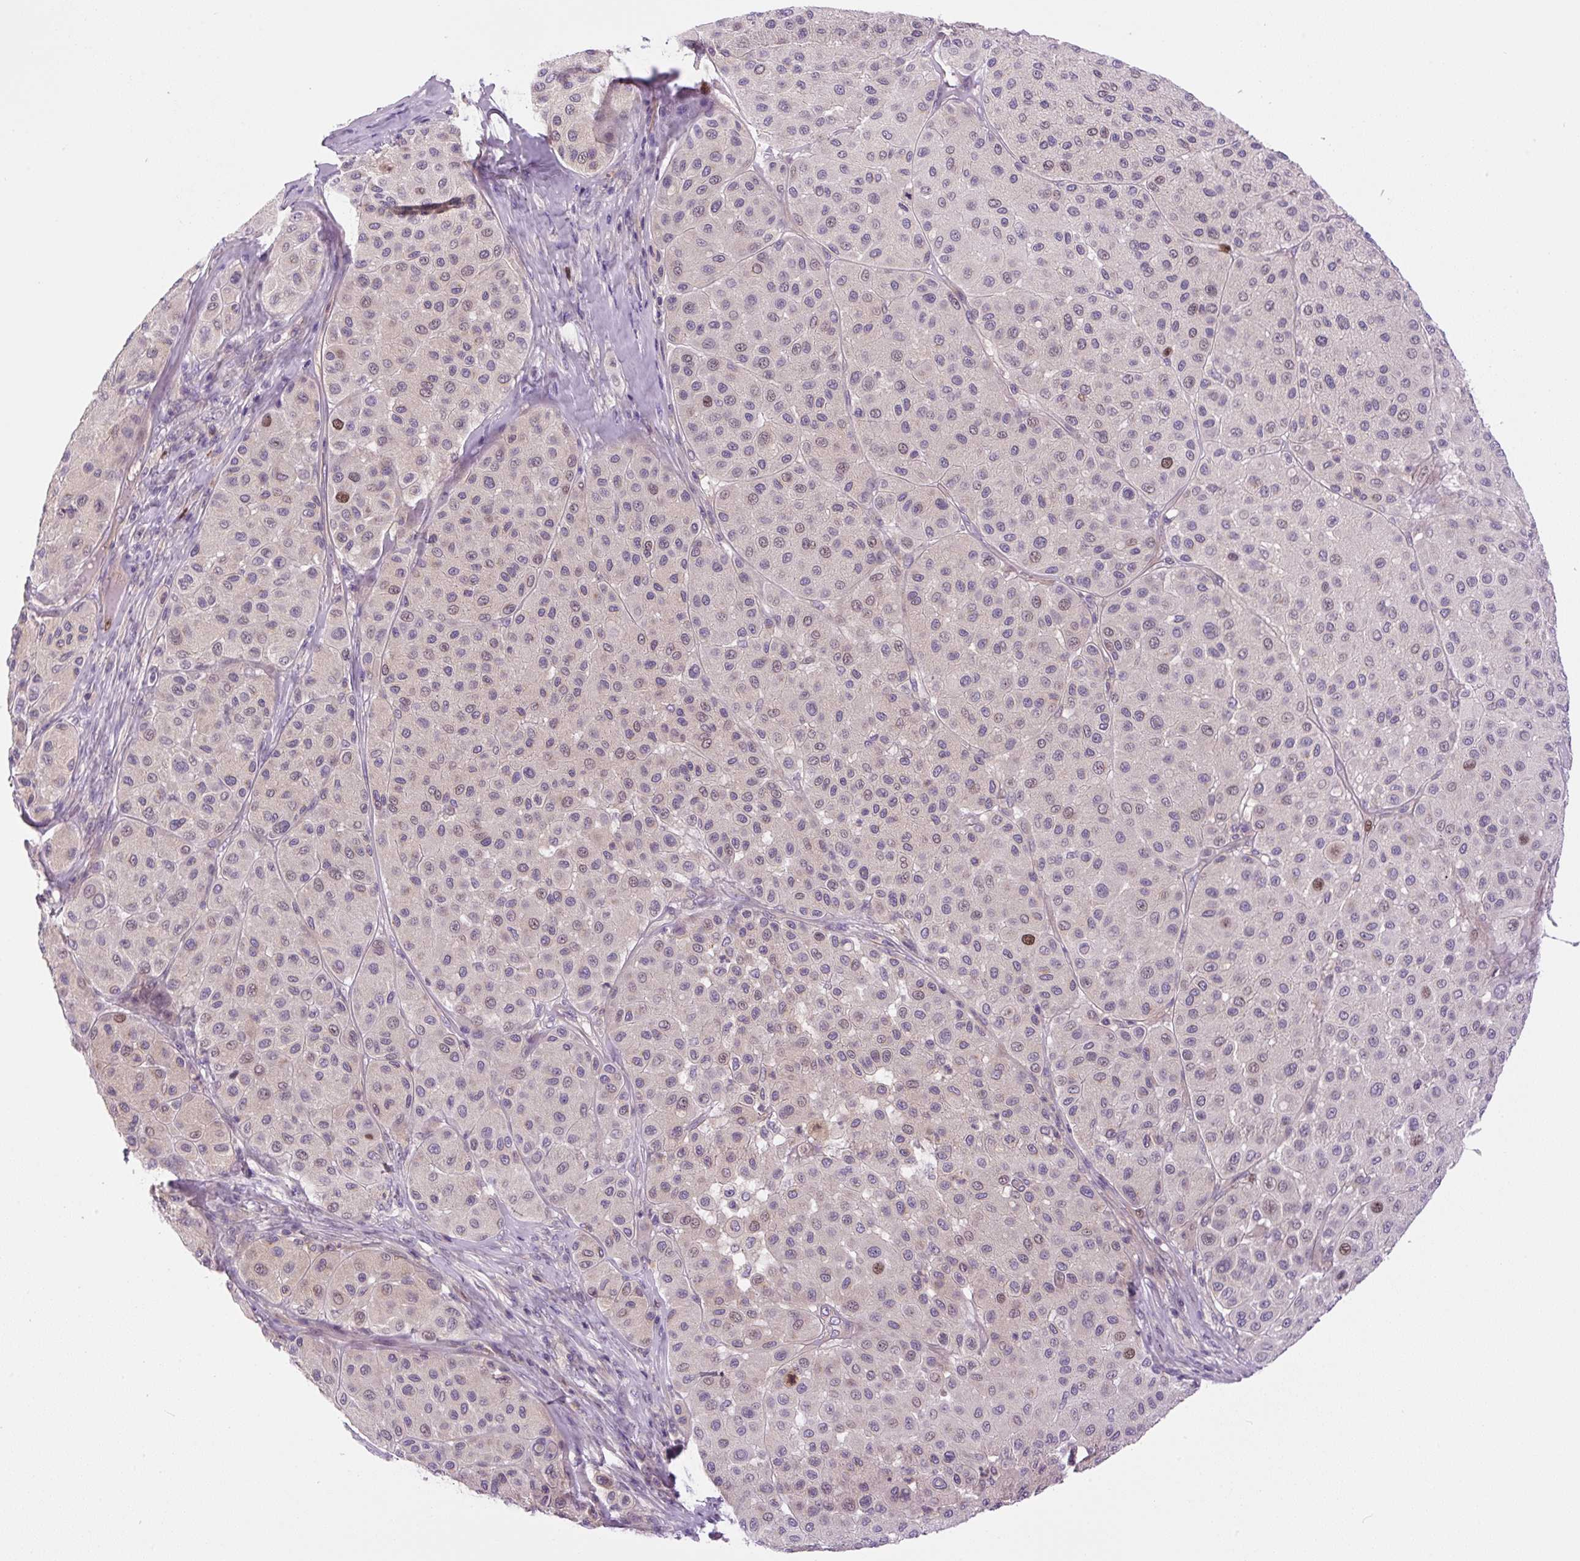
{"staining": {"intensity": "strong", "quantity": "<25%", "location": "nuclear"}, "tissue": "melanoma", "cell_type": "Tumor cells", "image_type": "cancer", "snomed": [{"axis": "morphology", "description": "Malignant melanoma, Metastatic site"}, {"axis": "topography", "description": "Smooth muscle"}], "caption": "The immunohistochemical stain labels strong nuclear staining in tumor cells of malignant melanoma (metastatic site) tissue.", "gene": "KIFC1", "patient": {"sex": "male", "age": 41}}